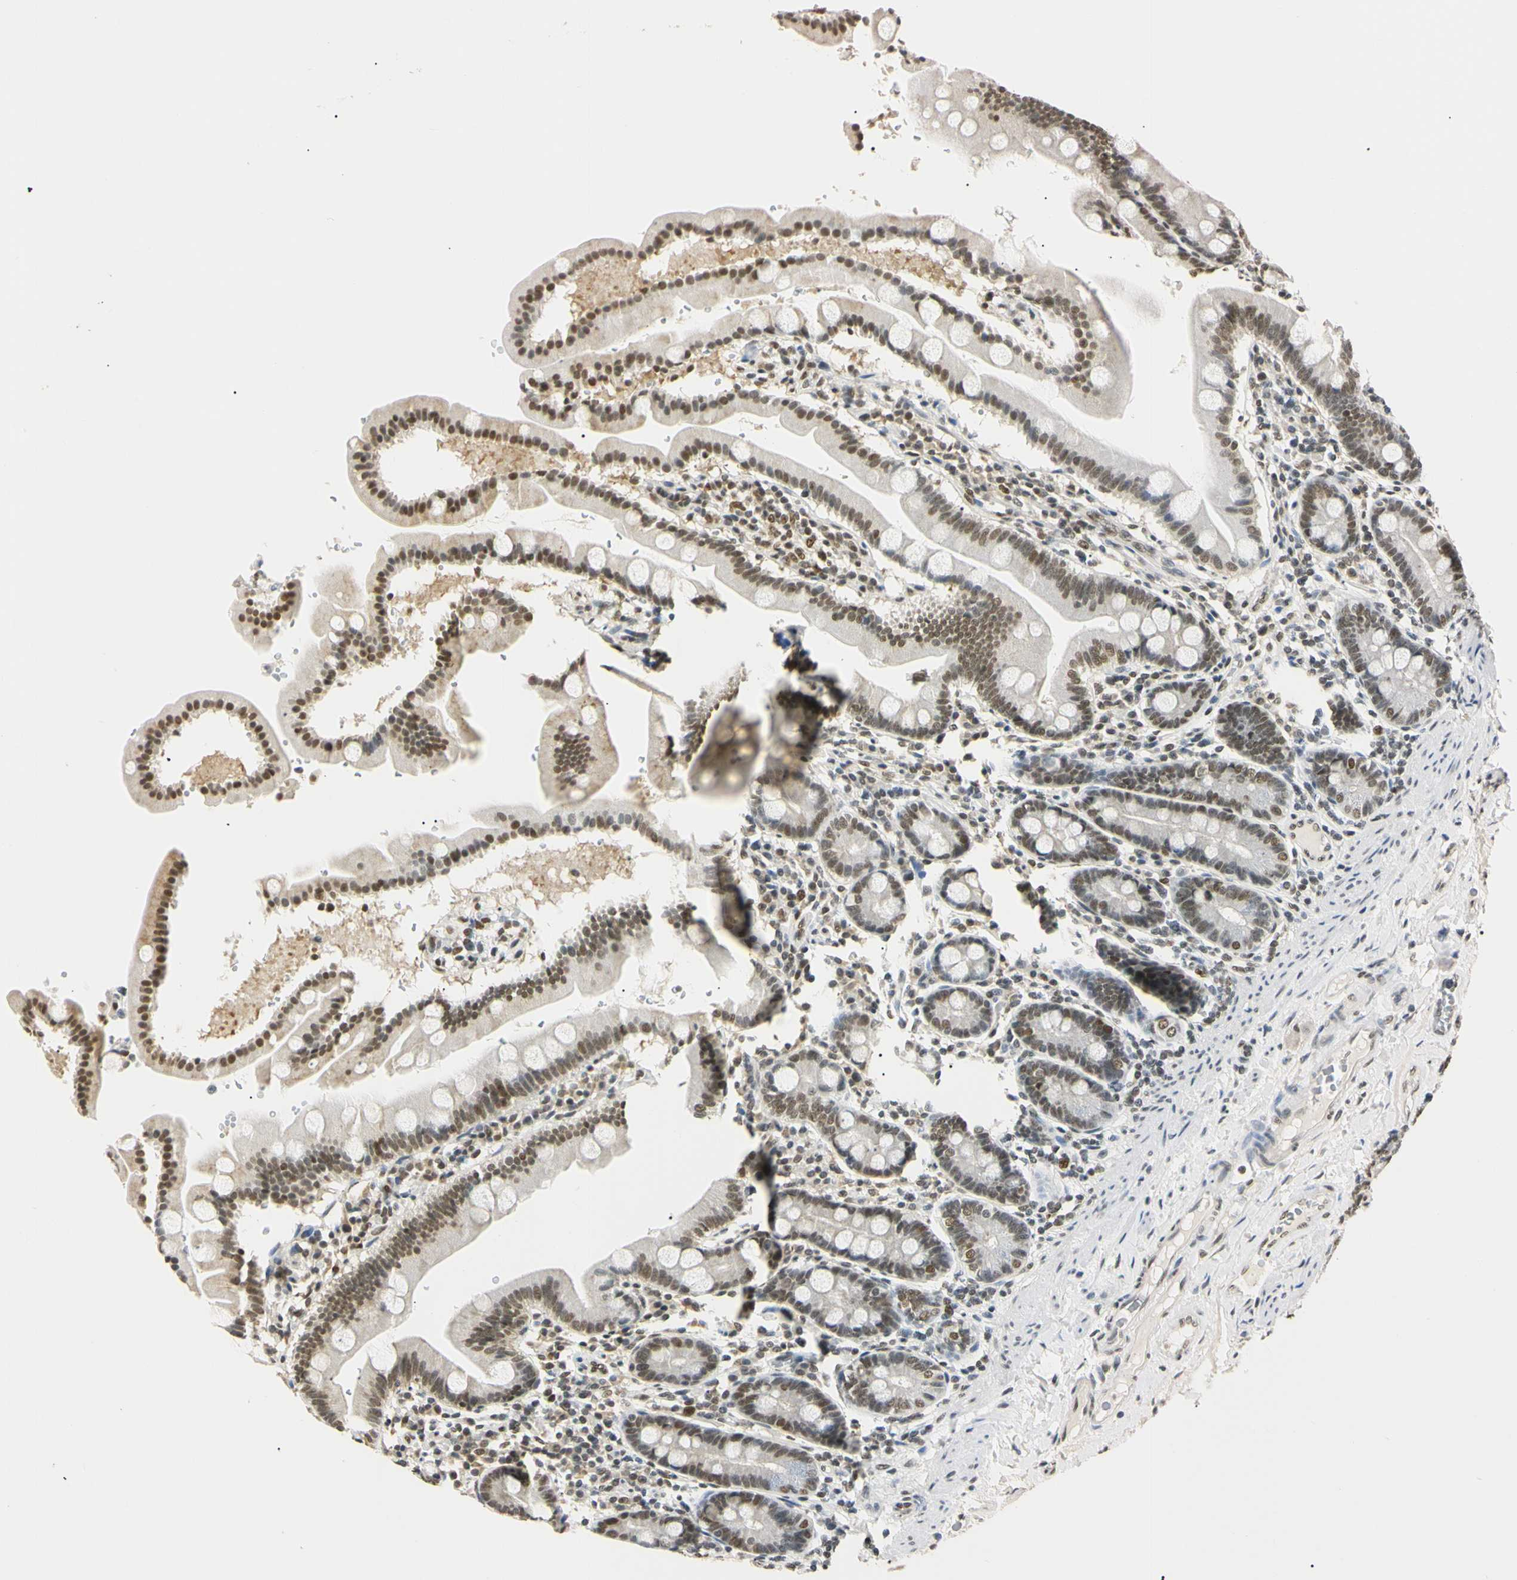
{"staining": {"intensity": "strong", "quantity": ">75%", "location": "nuclear"}, "tissue": "duodenum", "cell_type": "Glandular cells", "image_type": "normal", "snomed": [{"axis": "morphology", "description": "Normal tissue, NOS"}, {"axis": "topography", "description": "Duodenum"}], "caption": "This photomicrograph shows immunohistochemistry (IHC) staining of unremarkable human duodenum, with high strong nuclear expression in about >75% of glandular cells.", "gene": "SMARCA5", "patient": {"sex": "male", "age": 50}}